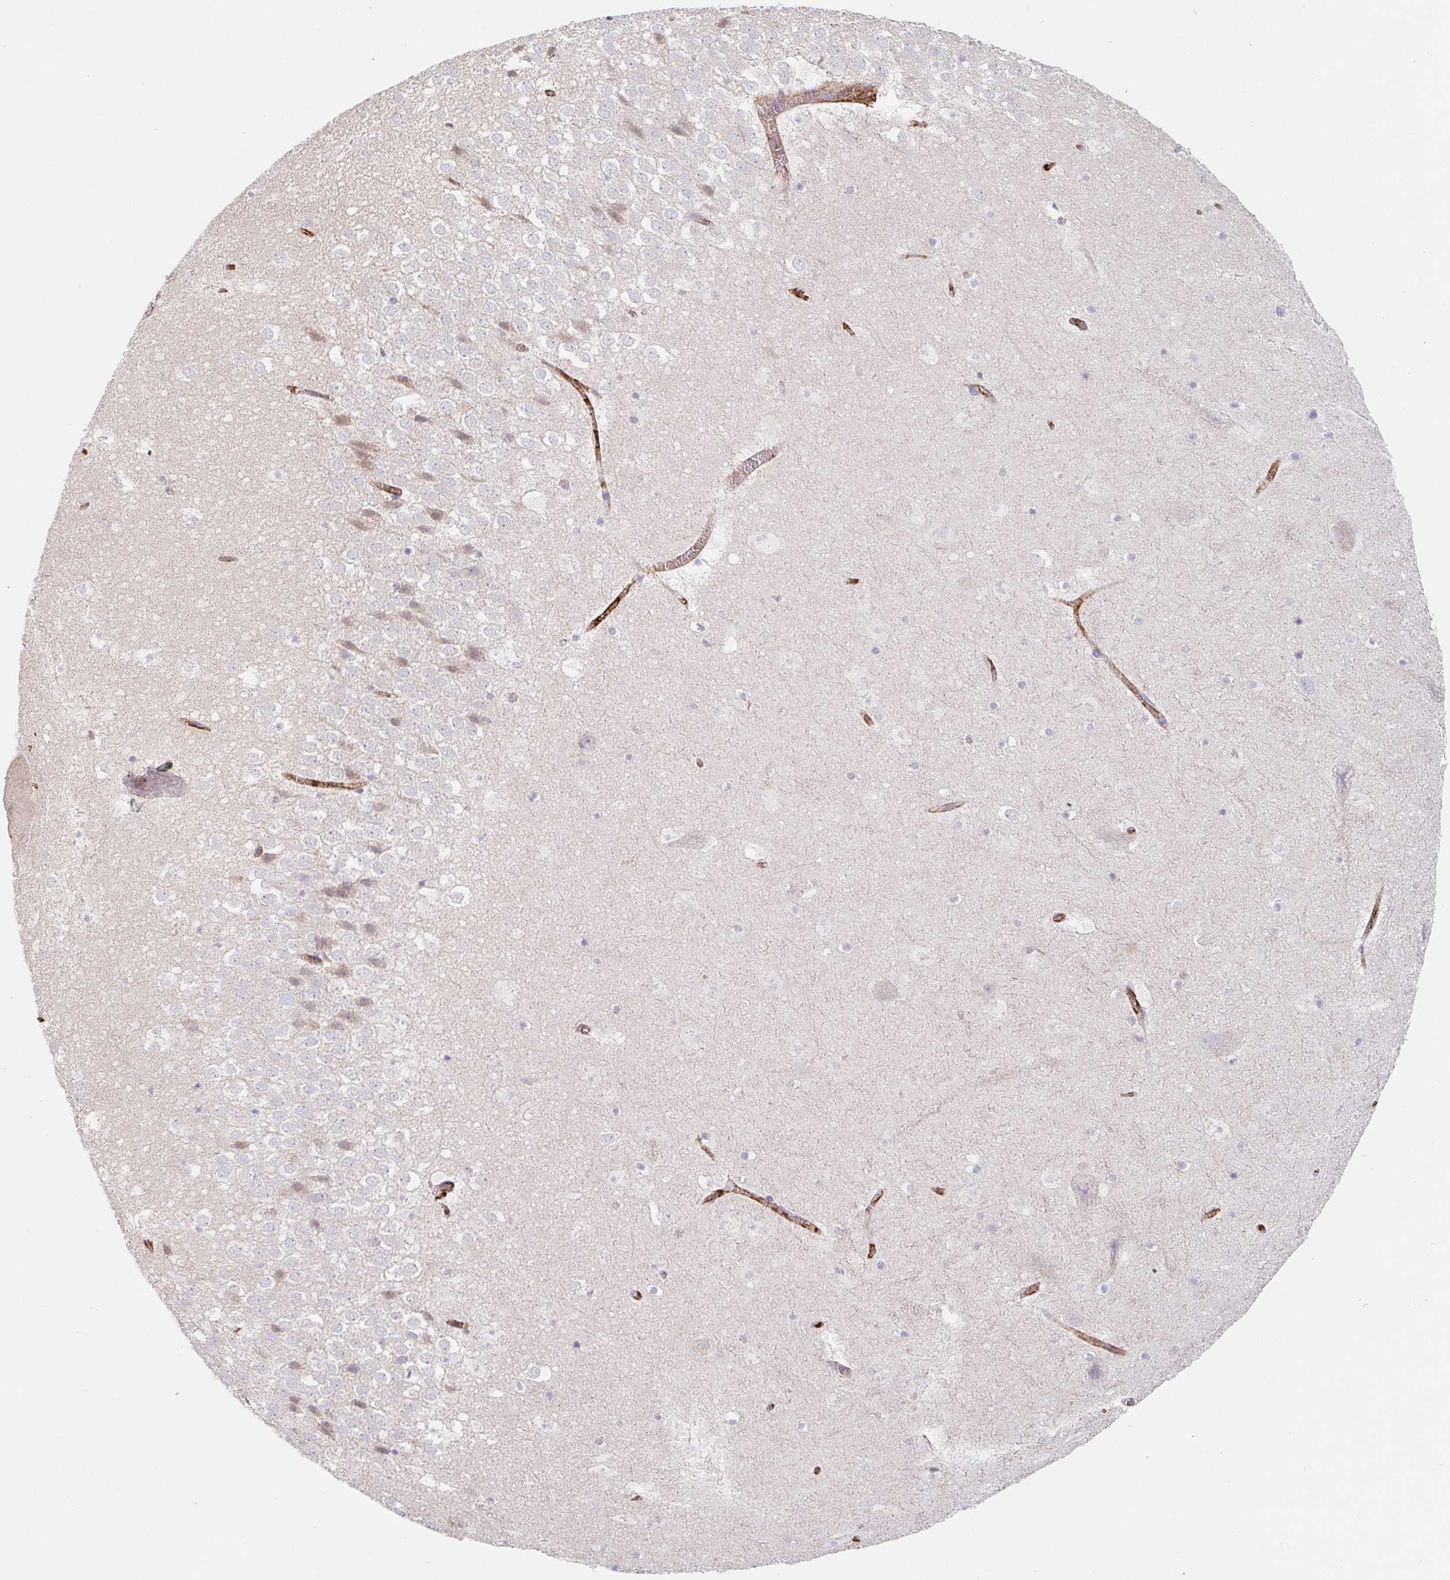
{"staining": {"intensity": "negative", "quantity": "none", "location": "none"}, "tissue": "hippocampus", "cell_type": "Glial cells", "image_type": "normal", "snomed": [{"axis": "morphology", "description": "Normal tissue, NOS"}, {"axis": "topography", "description": "Hippocampus"}], "caption": "Photomicrograph shows no significant protein staining in glial cells of normal hippocampus.", "gene": "LPA", "patient": {"sex": "female", "age": 42}}